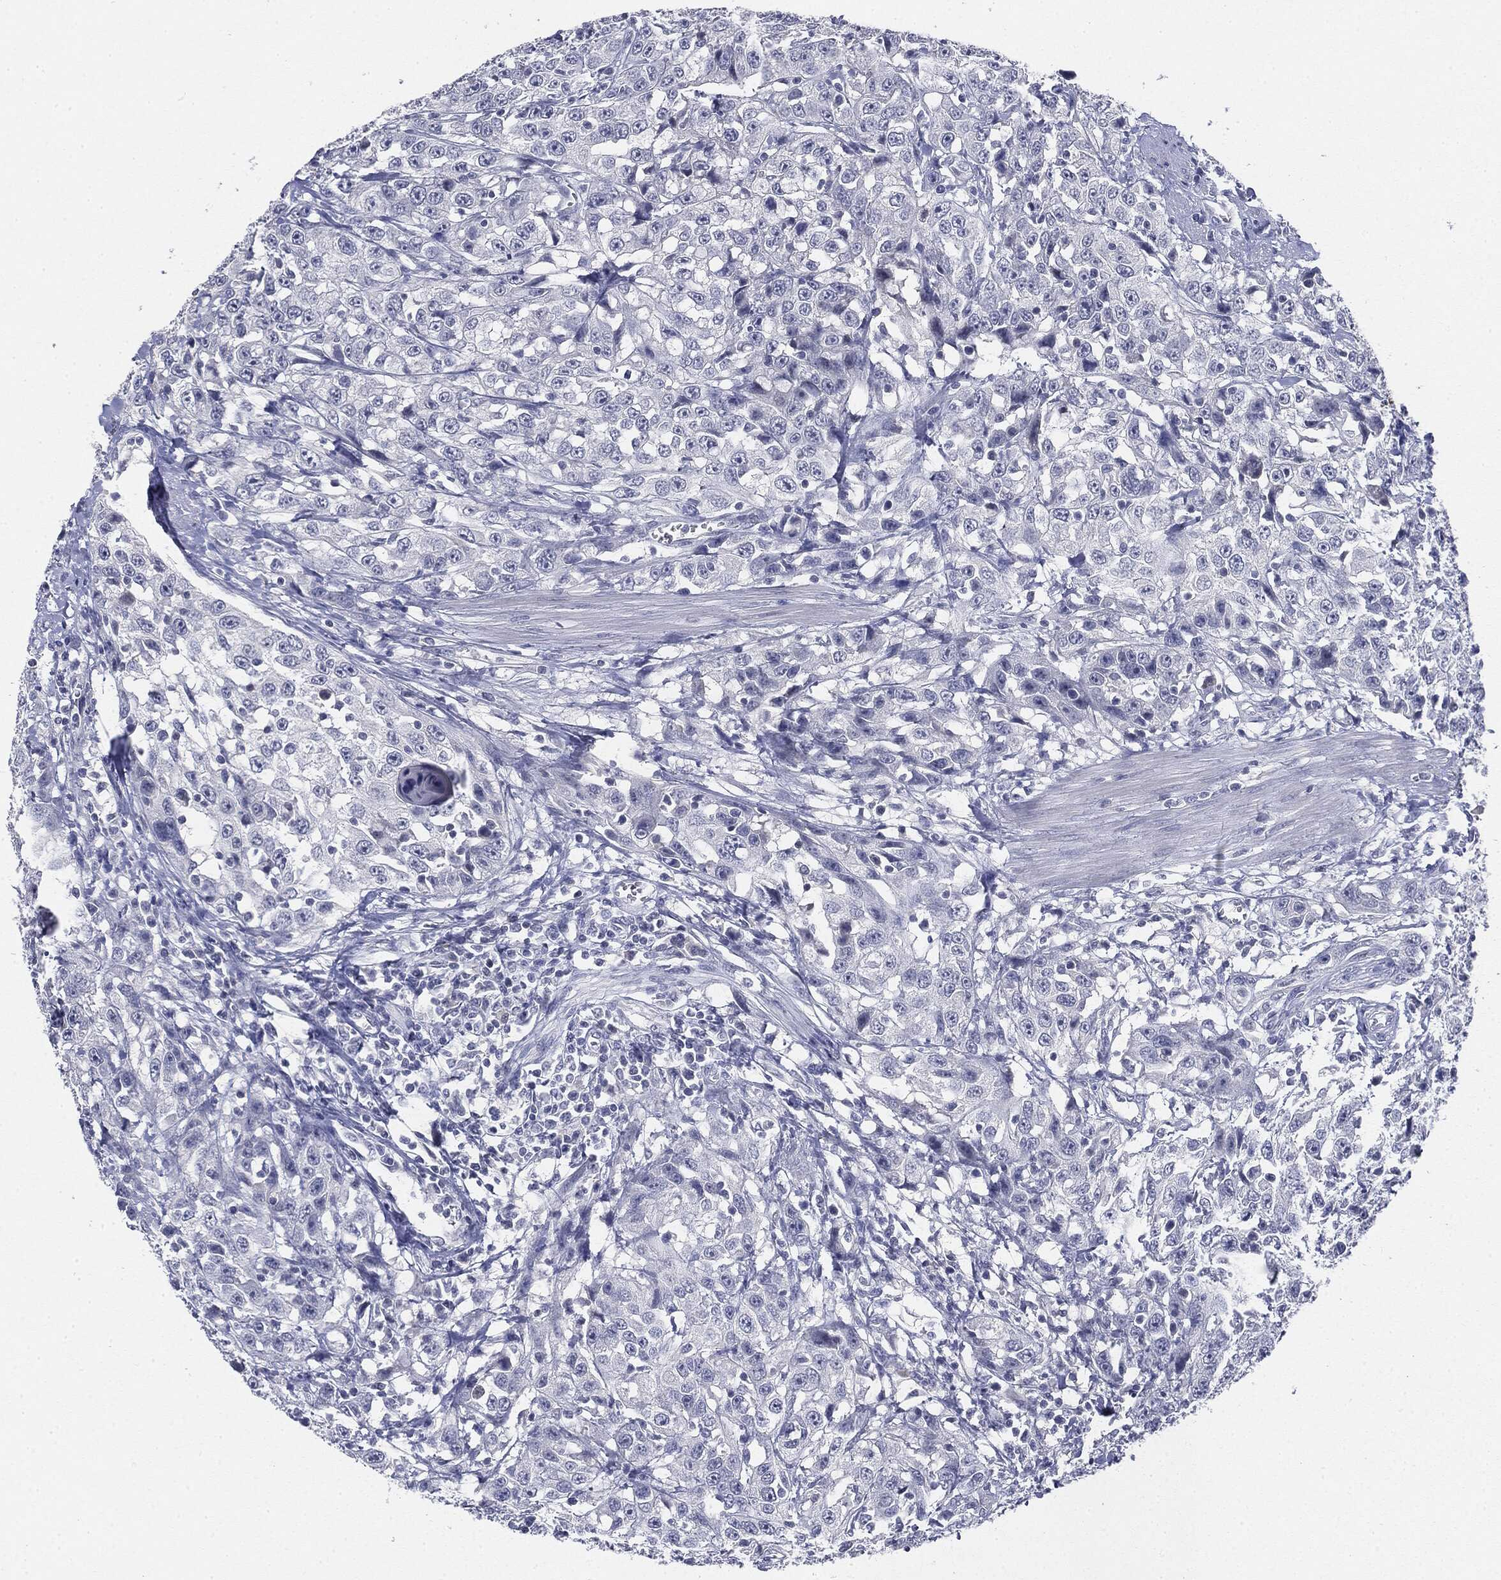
{"staining": {"intensity": "negative", "quantity": "none", "location": "none"}, "tissue": "urothelial cancer", "cell_type": "Tumor cells", "image_type": "cancer", "snomed": [{"axis": "morphology", "description": "Urothelial carcinoma, NOS"}, {"axis": "morphology", "description": "Urothelial carcinoma, High grade"}, {"axis": "topography", "description": "Urinary bladder"}], "caption": "DAB (3,3'-diaminobenzidine) immunohistochemical staining of urothelial carcinoma (high-grade) exhibits no significant expression in tumor cells. The staining is performed using DAB (3,3'-diaminobenzidine) brown chromogen with nuclei counter-stained in using hematoxylin.", "gene": "CGB1", "patient": {"sex": "female", "age": 73}}